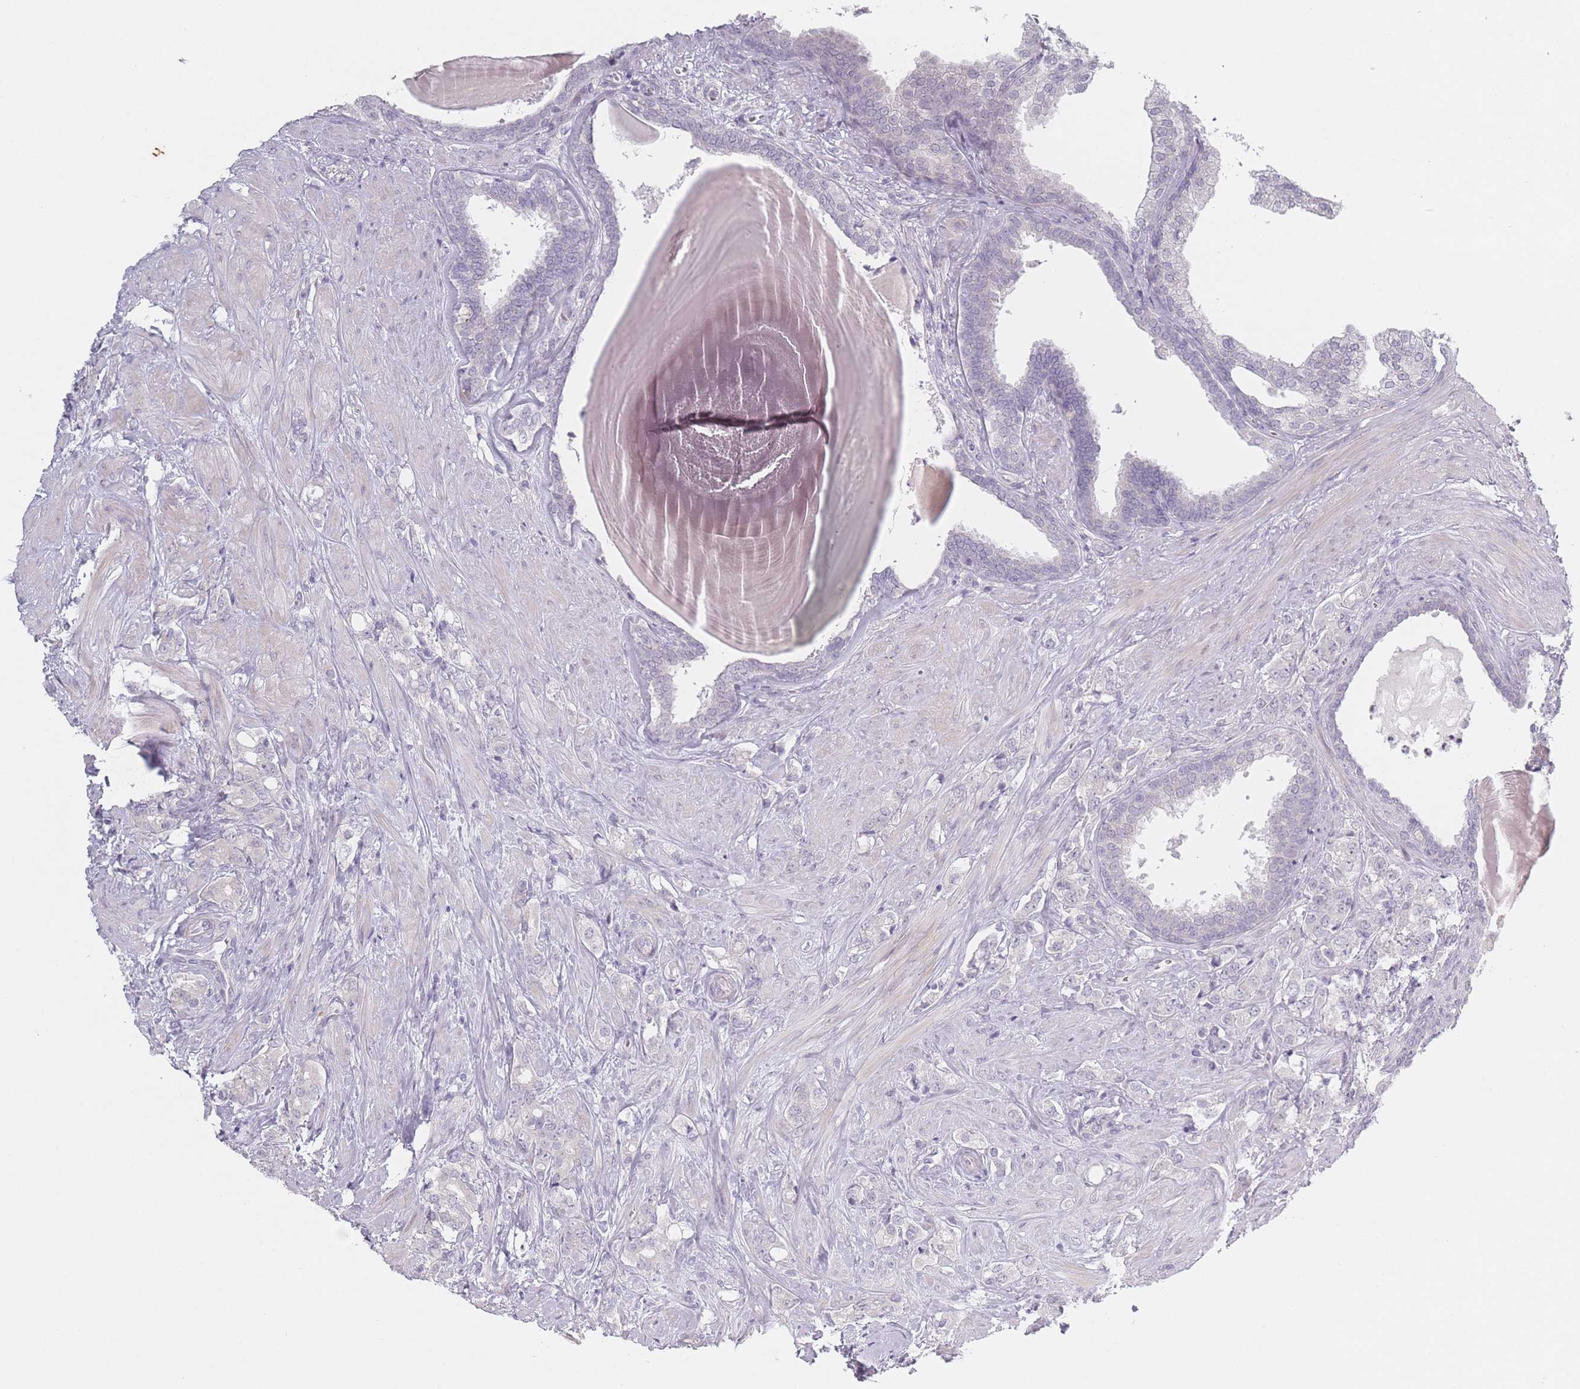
{"staining": {"intensity": "negative", "quantity": "none", "location": "none"}, "tissue": "prostate cancer", "cell_type": "Tumor cells", "image_type": "cancer", "snomed": [{"axis": "morphology", "description": "Adenocarcinoma, High grade"}, {"axis": "topography", "description": "Prostate"}], "caption": "High power microscopy photomicrograph of an immunohistochemistry (IHC) image of prostate adenocarcinoma (high-grade), revealing no significant staining in tumor cells.", "gene": "RASL10B", "patient": {"sex": "male", "age": 62}}